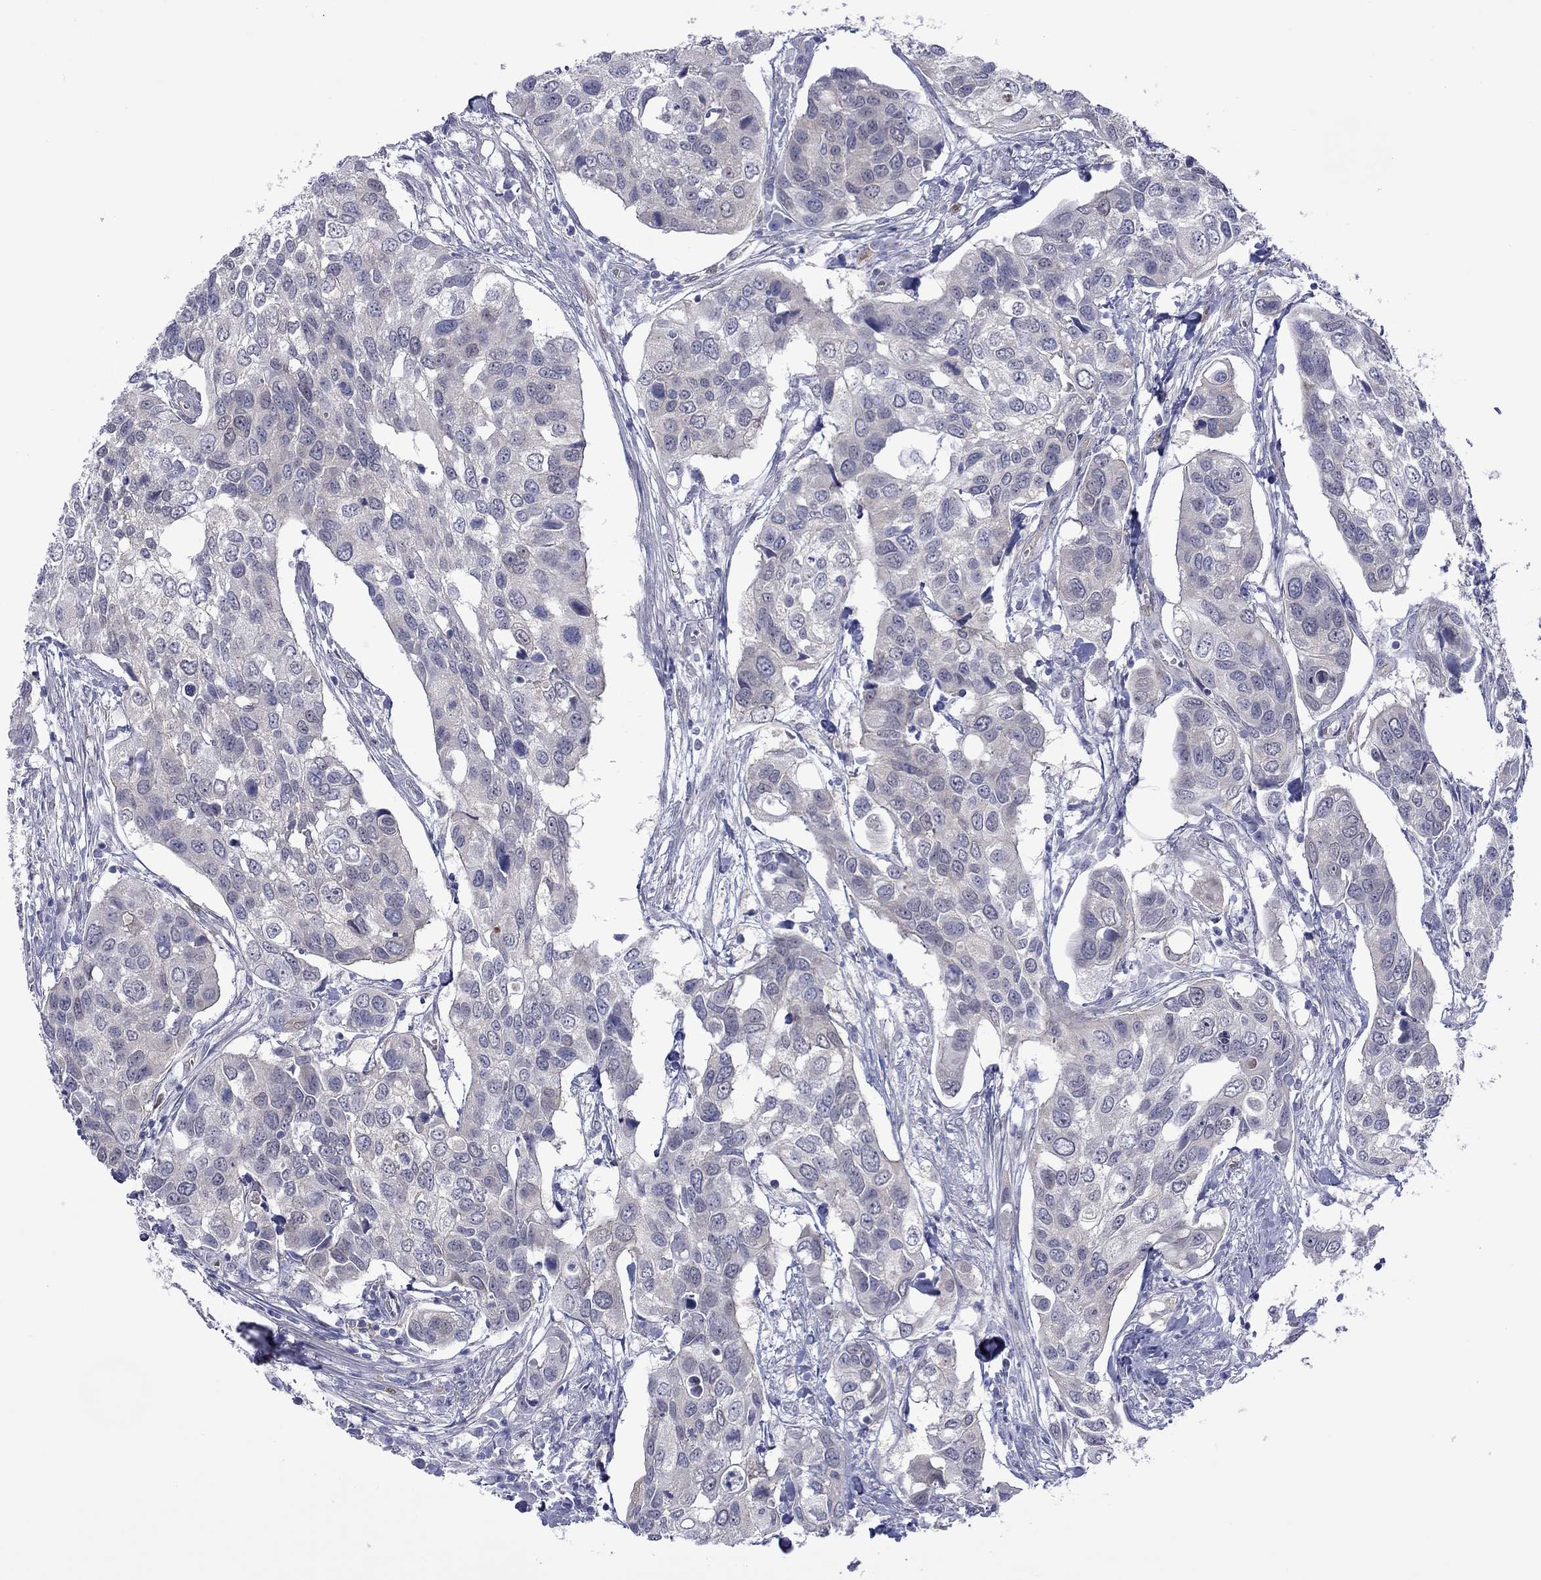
{"staining": {"intensity": "negative", "quantity": "none", "location": "none"}, "tissue": "urothelial cancer", "cell_type": "Tumor cells", "image_type": "cancer", "snomed": [{"axis": "morphology", "description": "Urothelial carcinoma, High grade"}, {"axis": "topography", "description": "Urinary bladder"}], "caption": "DAB immunohistochemical staining of high-grade urothelial carcinoma exhibits no significant expression in tumor cells.", "gene": "CTNNBIP1", "patient": {"sex": "male", "age": 60}}